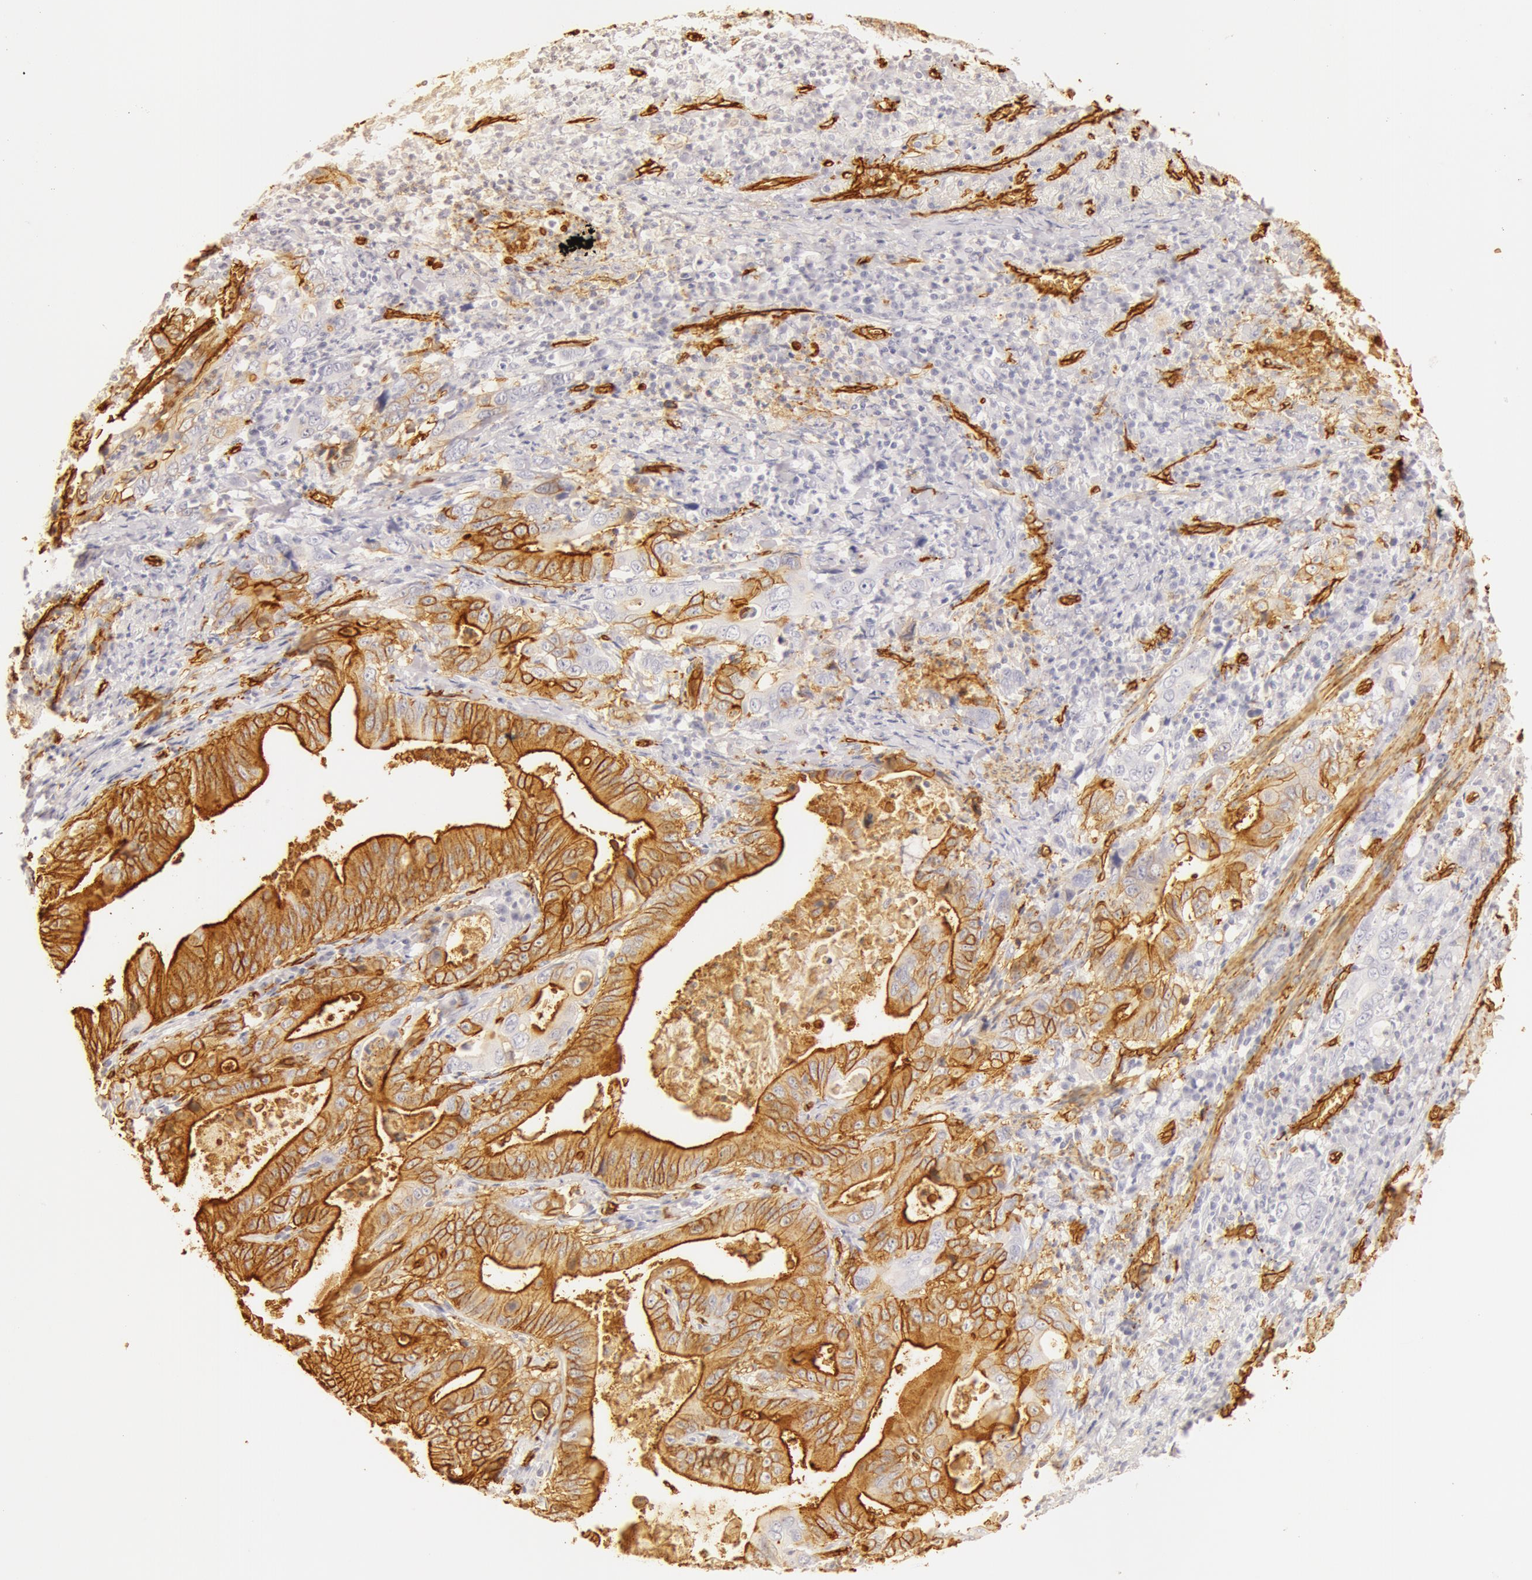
{"staining": {"intensity": "moderate", "quantity": "25%-75%", "location": "cytoplasmic/membranous"}, "tissue": "stomach cancer", "cell_type": "Tumor cells", "image_type": "cancer", "snomed": [{"axis": "morphology", "description": "Adenocarcinoma, NOS"}, {"axis": "topography", "description": "Stomach, upper"}], "caption": "Immunohistochemical staining of human stomach cancer exhibits medium levels of moderate cytoplasmic/membranous expression in about 25%-75% of tumor cells. The protein is shown in brown color, while the nuclei are stained blue.", "gene": "AQP1", "patient": {"sex": "male", "age": 63}}